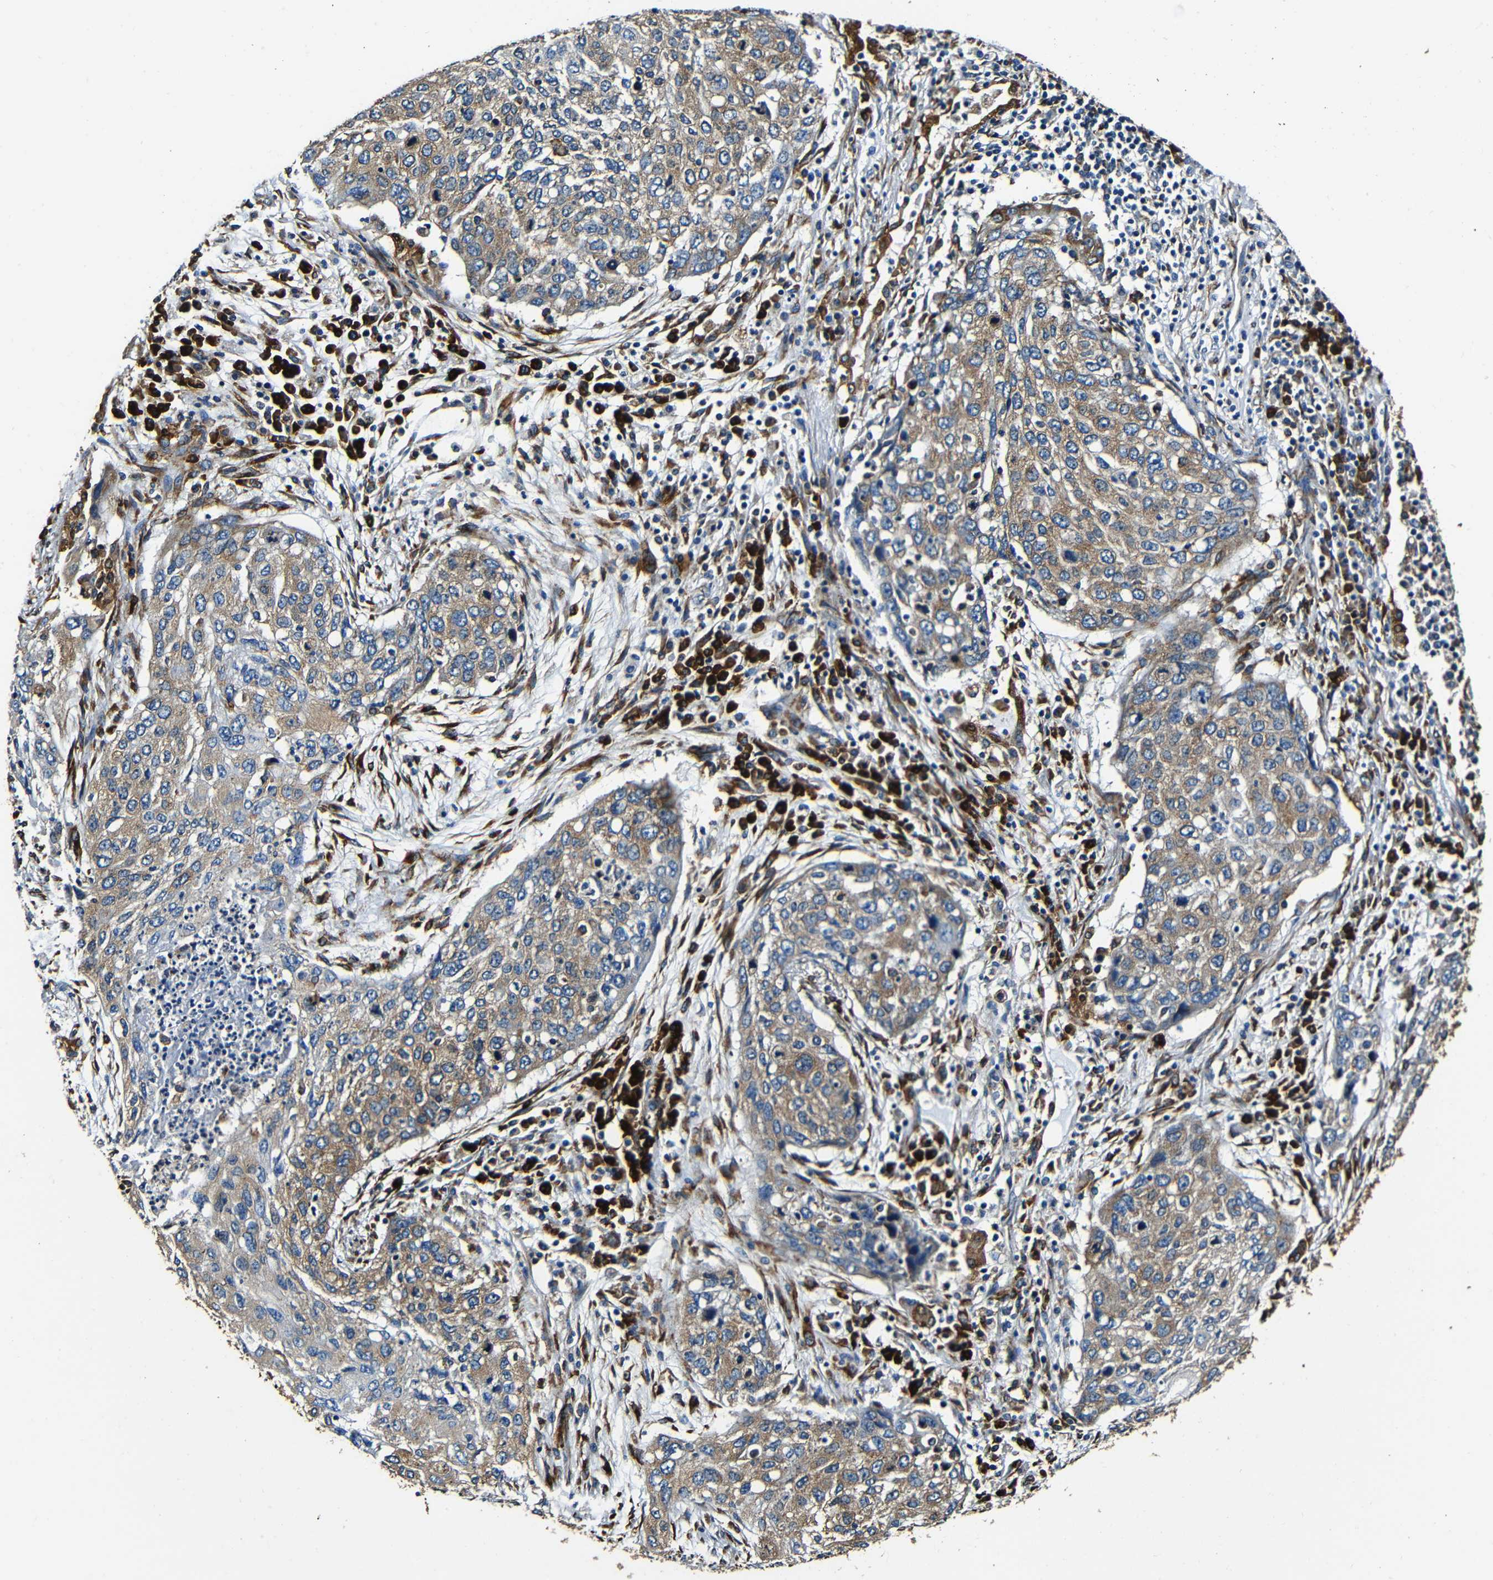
{"staining": {"intensity": "moderate", "quantity": ">75%", "location": "cytoplasmic/membranous"}, "tissue": "lung cancer", "cell_type": "Tumor cells", "image_type": "cancer", "snomed": [{"axis": "morphology", "description": "Squamous cell carcinoma, NOS"}, {"axis": "topography", "description": "Lung"}], "caption": "The micrograph reveals staining of lung cancer, revealing moderate cytoplasmic/membranous protein positivity (brown color) within tumor cells.", "gene": "RRBP1", "patient": {"sex": "female", "age": 63}}